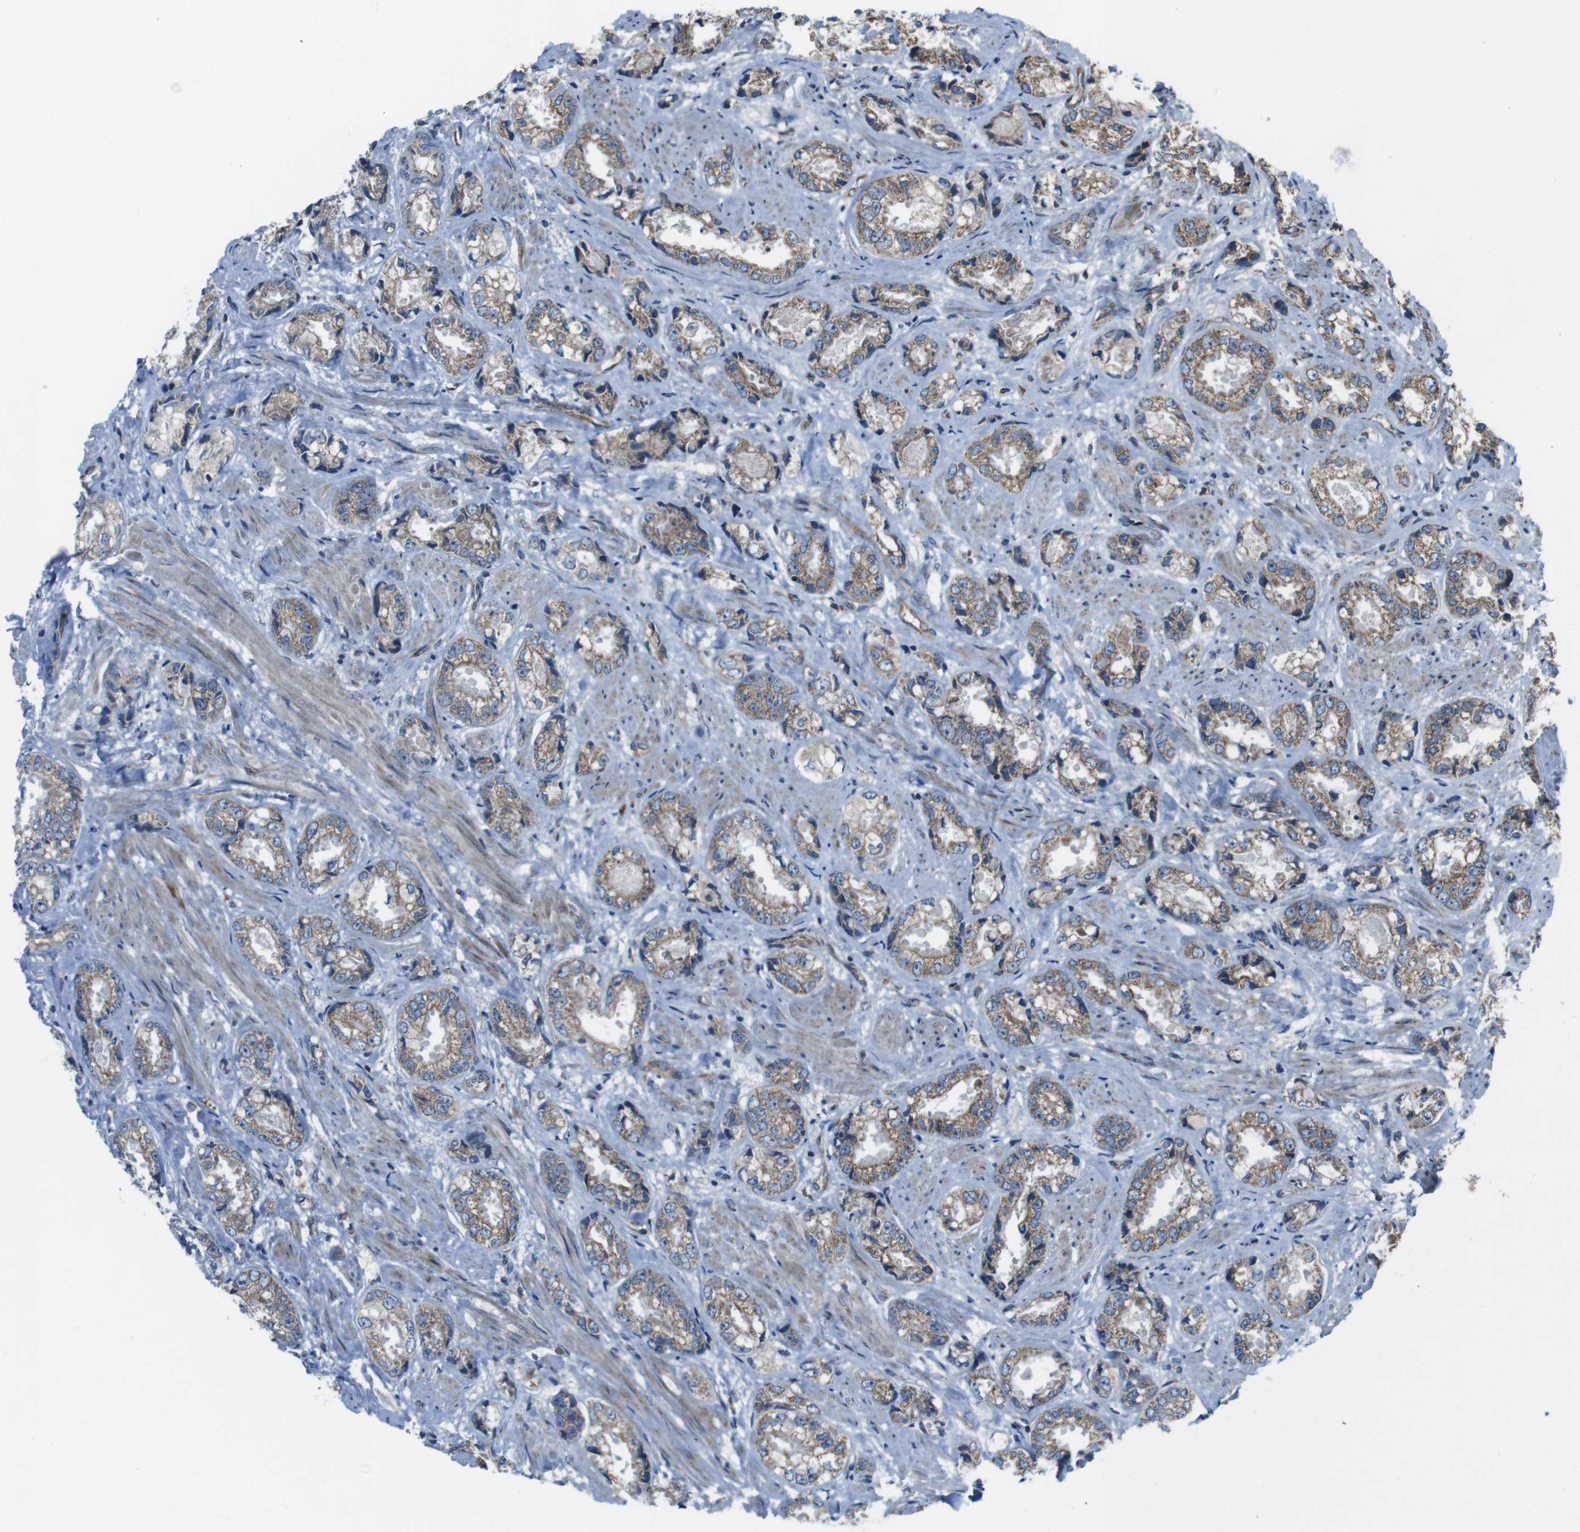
{"staining": {"intensity": "moderate", "quantity": "25%-75%", "location": "cytoplasmic/membranous"}, "tissue": "prostate cancer", "cell_type": "Tumor cells", "image_type": "cancer", "snomed": [{"axis": "morphology", "description": "Adenocarcinoma, High grade"}, {"axis": "topography", "description": "Prostate"}], "caption": "Tumor cells demonstrate medium levels of moderate cytoplasmic/membranous staining in about 25%-75% of cells in human adenocarcinoma (high-grade) (prostate).", "gene": "GIMAP8", "patient": {"sex": "male", "age": 61}}